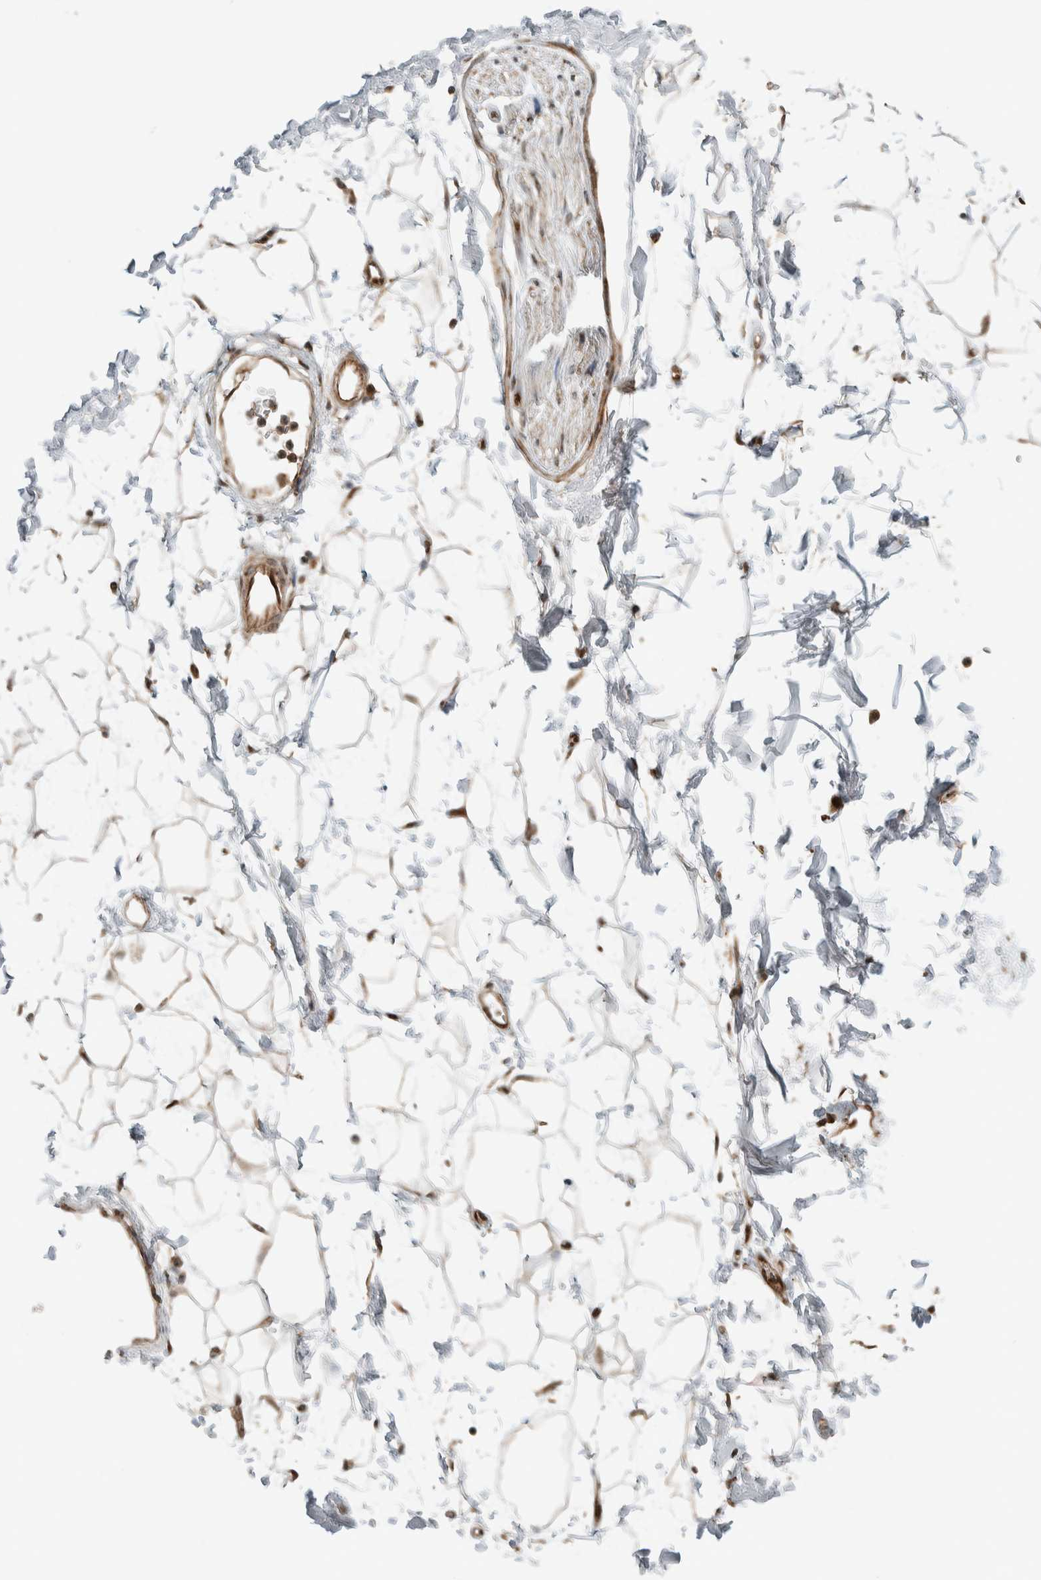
{"staining": {"intensity": "moderate", "quantity": ">75%", "location": "cytoplasmic/membranous,nuclear"}, "tissue": "adipose tissue", "cell_type": "Adipocytes", "image_type": "normal", "snomed": [{"axis": "morphology", "description": "Normal tissue, NOS"}, {"axis": "topography", "description": "Soft tissue"}], "caption": "High-magnification brightfield microscopy of normal adipose tissue stained with DAB (3,3'-diaminobenzidine) (brown) and counterstained with hematoxylin (blue). adipocytes exhibit moderate cytoplasmic/membranous,nuclear positivity is present in approximately>75% of cells.", "gene": "STXBP4", "patient": {"sex": "male", "age": 72}}